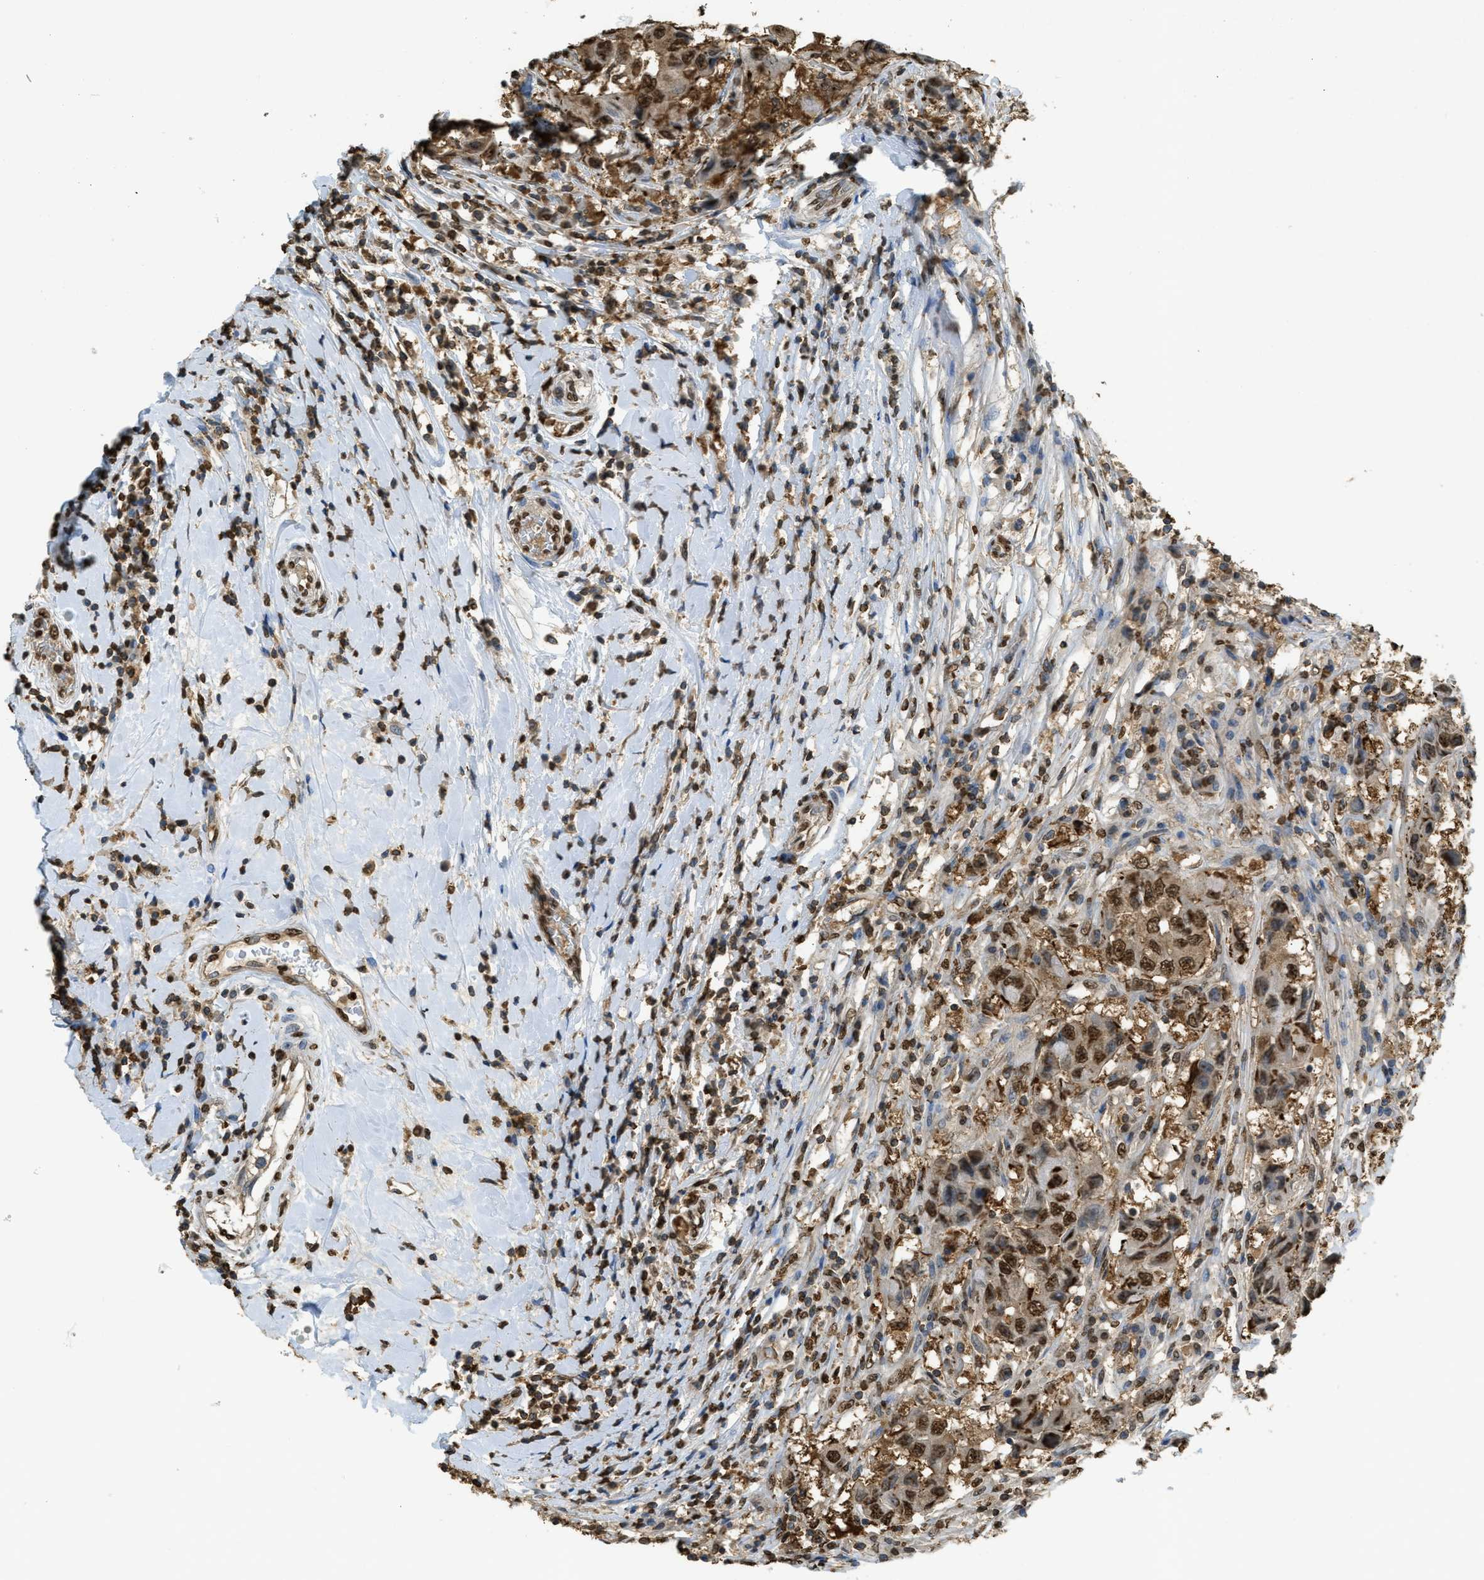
{"staining": {"intensity": "strong", "quantity": ">75%", "location": "cytoplasmic/membranous,nuclear"}, "tissue": "breast cancer", "cell_type": "Tumor cells", "image_type": "cancer", "snomed": [{"axis": "morphology", "description": "Duct carcinoma"}, {"axis": "topography", "description": "Breast"}], "caption": "Immunohistochemistry micrograph of invasive ductal carcinoma (breast) stained for a protein (brown), which shows high levels of strong cytoplasmic/membranous and nuclear positivity in approximately >75% of tumor cells.", "gene": "NR5A2", "patient": {"sex": "female", "age": 27}}